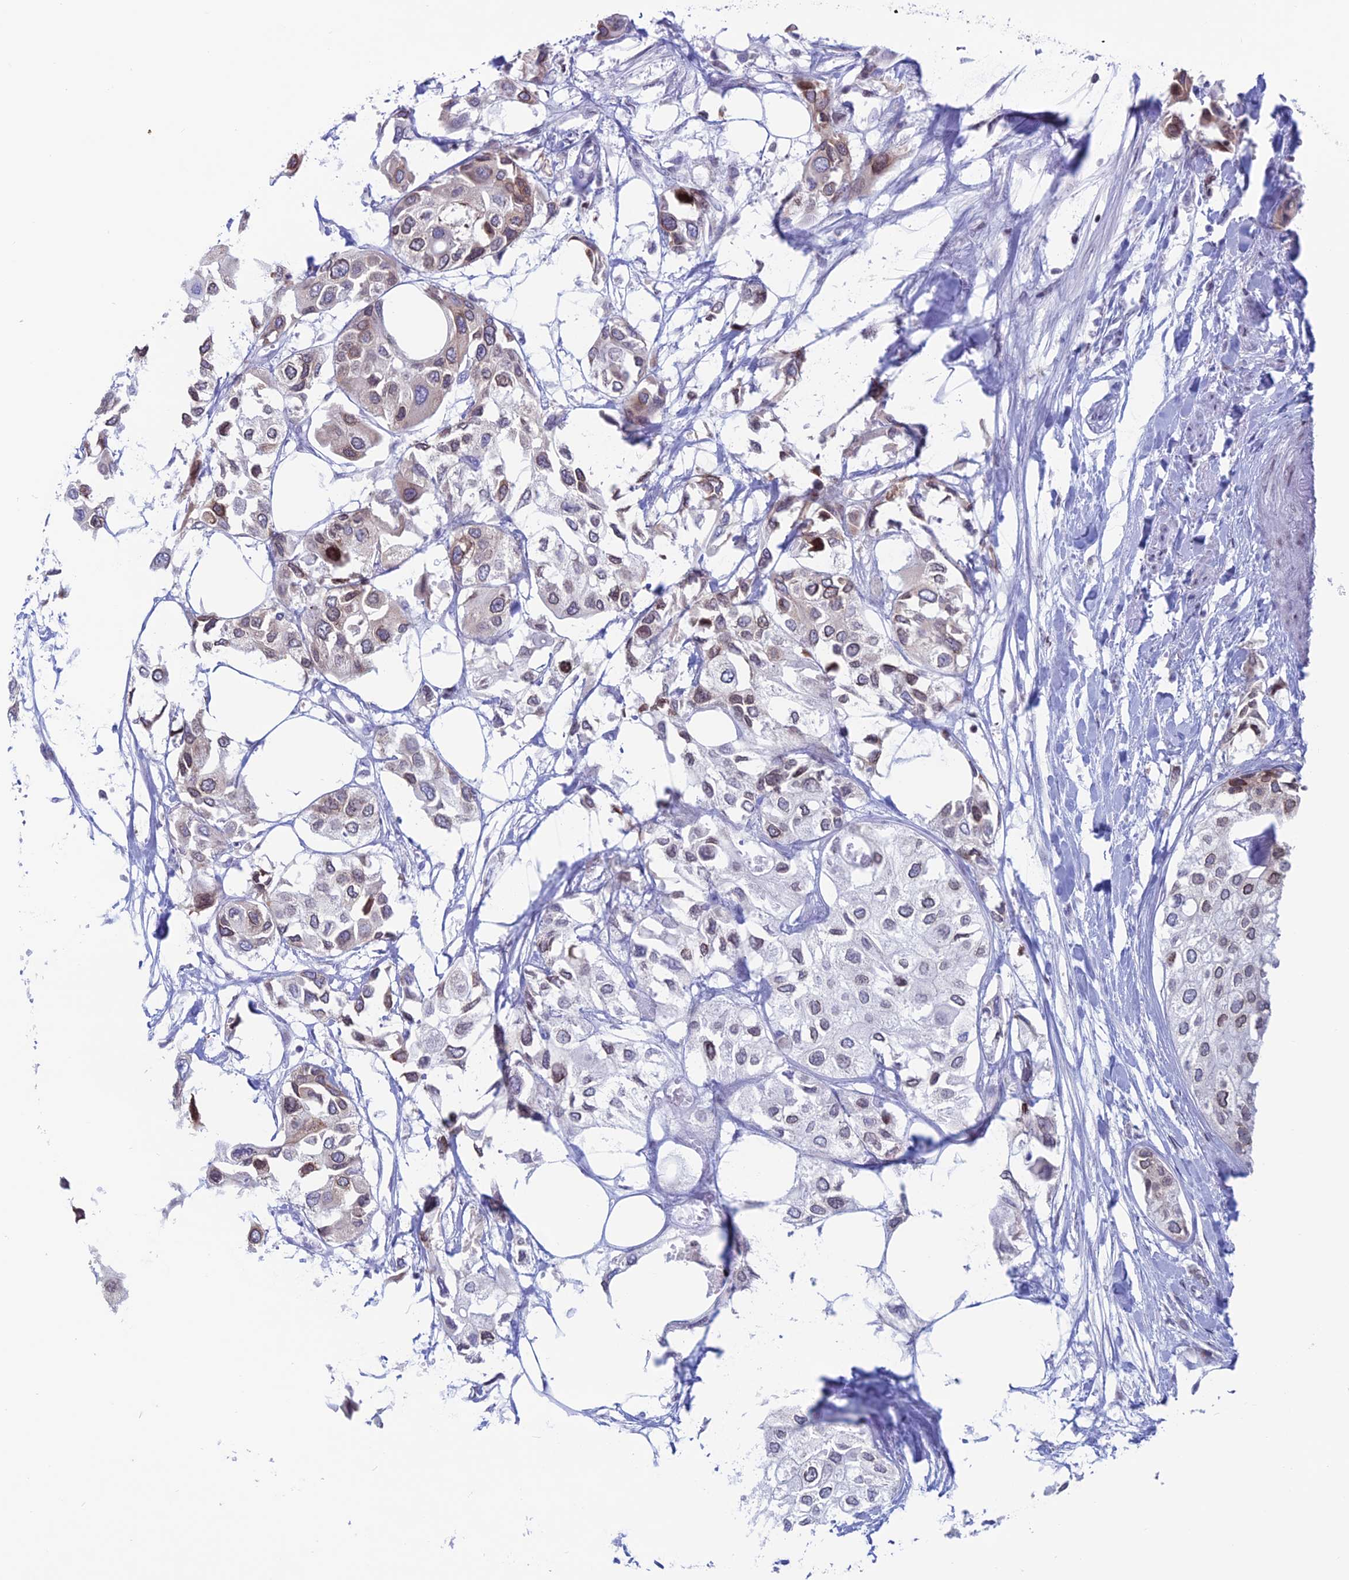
{"staining": {"intensity": "moderate", "quantity": "<25%", "location": "nuclear"}, "tissue": "urothelial cancer", "cell_type": "Tumor cells", "image_type": "cancer", "snomed": [{"axis": "morphology", "description": "Urothelial carcinoma, High grade"}, {"axis": "topography", "description": "Urinary bladder"}], "caption": "Immunohistochemistry (IHC) histopathology image of neoplastic tissue: human urothelial carcinoma (high-grade) stained using immunohistochemistry reveals low levels of moderate protein expression localized specifically in the nuclear of tumor cells, appearing as a nuclear brown color.", "gene": "CERS6", "patient": {"sex": "male", "age": 64}}